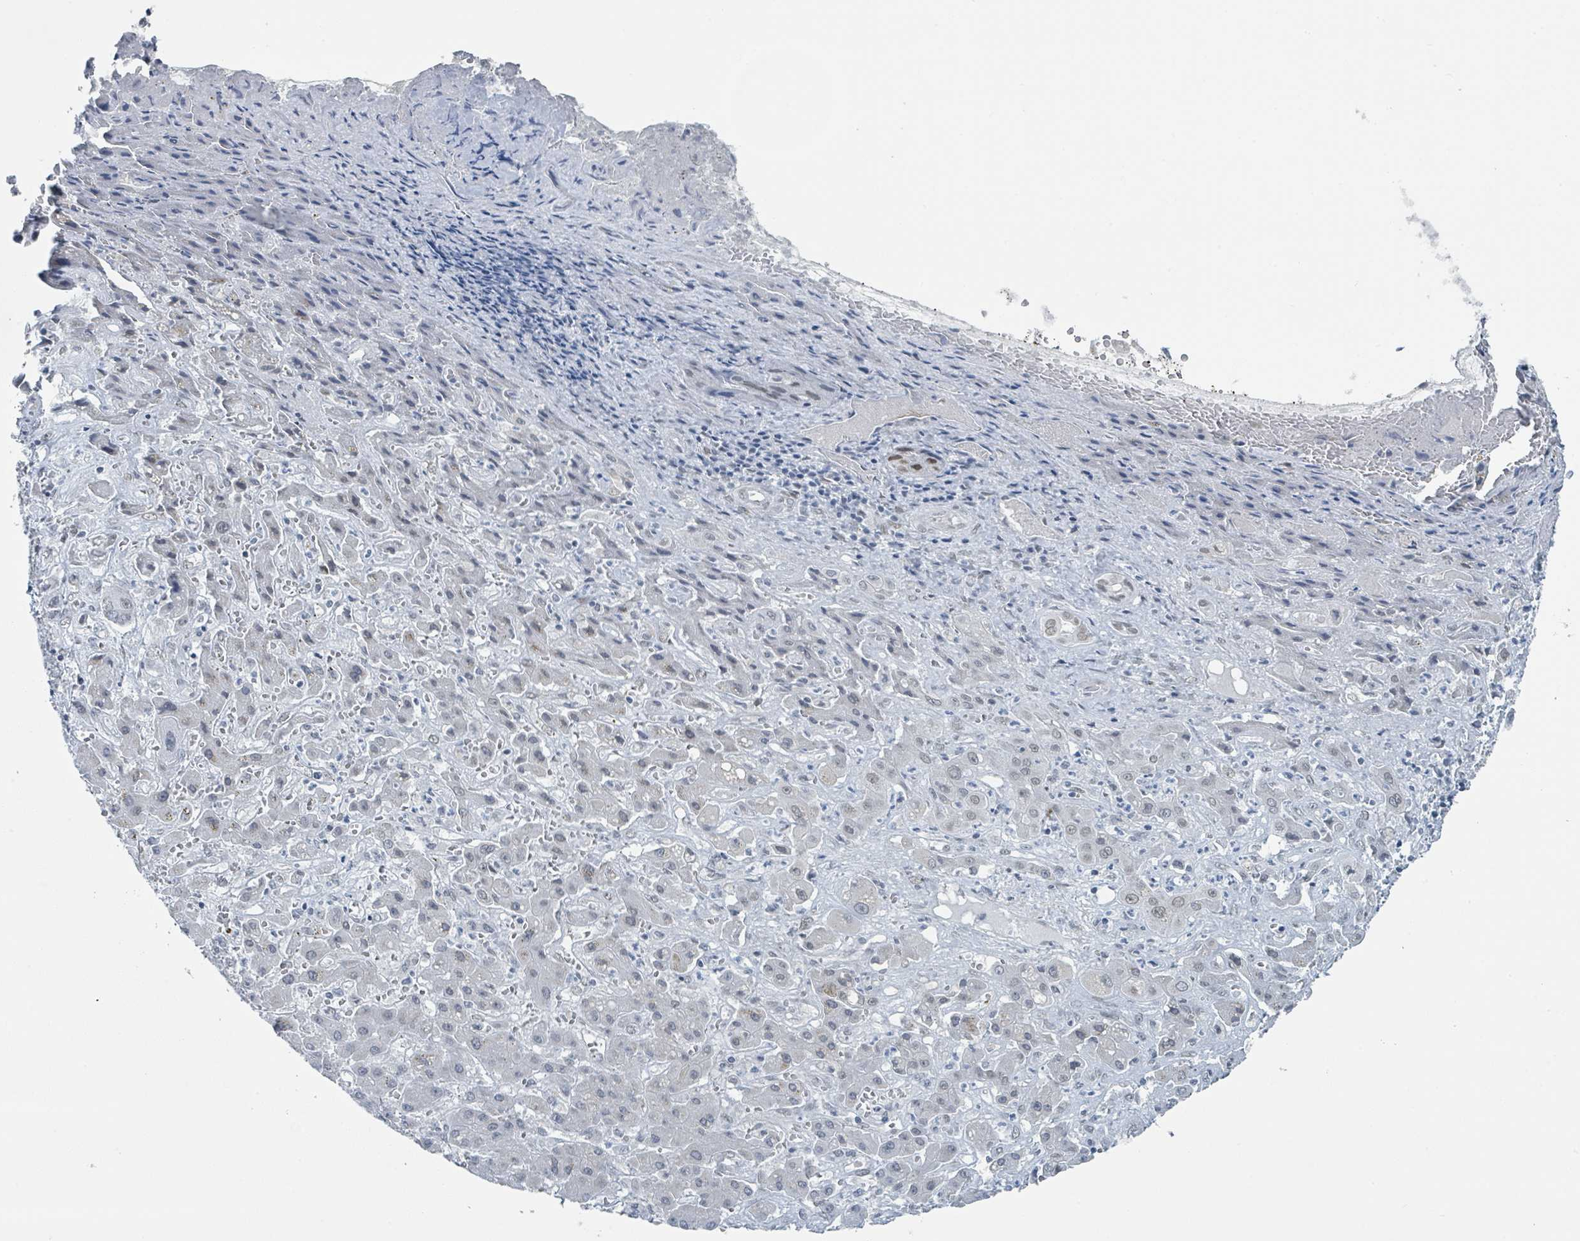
{"staining": {"intensity": "weak", "quantity": "<25%", "location": "nuclear"}, "tissue": "liver cancer", "cell_type": "Tumor cells", "image_type": "cancer", "snomed": [{"axis": "morphology", "description": "Cholangiocarcinoma"}, {"axis": "topography", "description": "Liver"}], "caption": "Liver cancer stained for a protein using immunohistochemistry (IHC) reveals no staining tumor cells.", "gene": "EHMT2", "patient": {"sex": "male", "age": 67}}